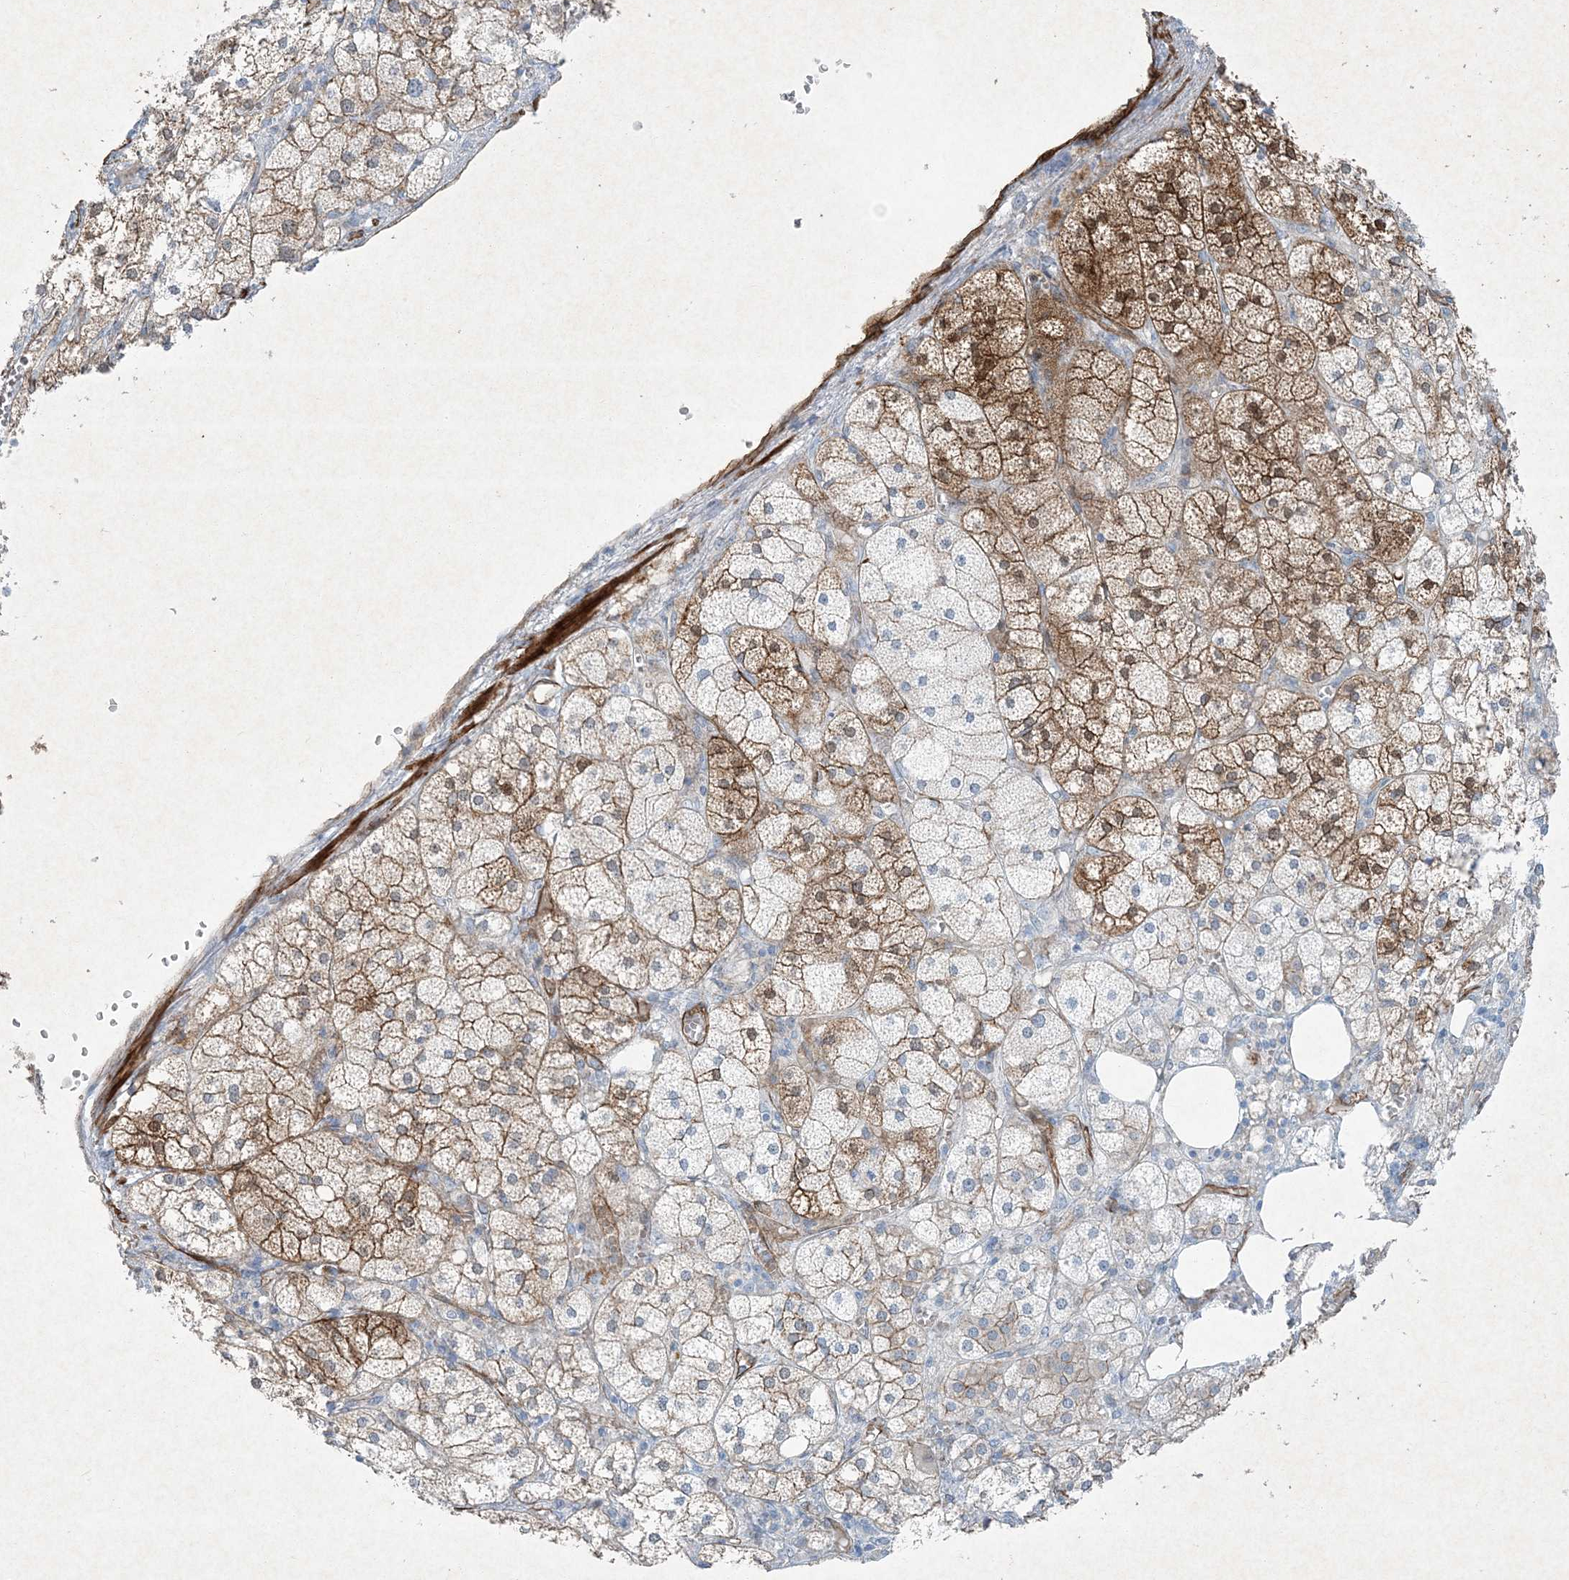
{"staining": {"intensity": "moderate", "quantity": ">75%", "location": "cytoplasmic/membranous,nuclear"}, "tissue": "adrenal gland", "cell_type": "Glandular cells", "image_type": "normal", "snomed": [{"axis": "morphology", "description": "Normal tissue, NOS"}, {"axis": "topography", "description": "Adrenal gland"}], "caption": "Brown immunohistochemical staining in unremarkable adrenal gland demonstrates moderate cytoplasmic/membranous,nuclear positivity in about >75% of glandular cells. The protein of interest is shown in brown color, while the nuclei are stained blue.", "gene": "PGM5", "patient": {"sex": "female", "age": 61}}